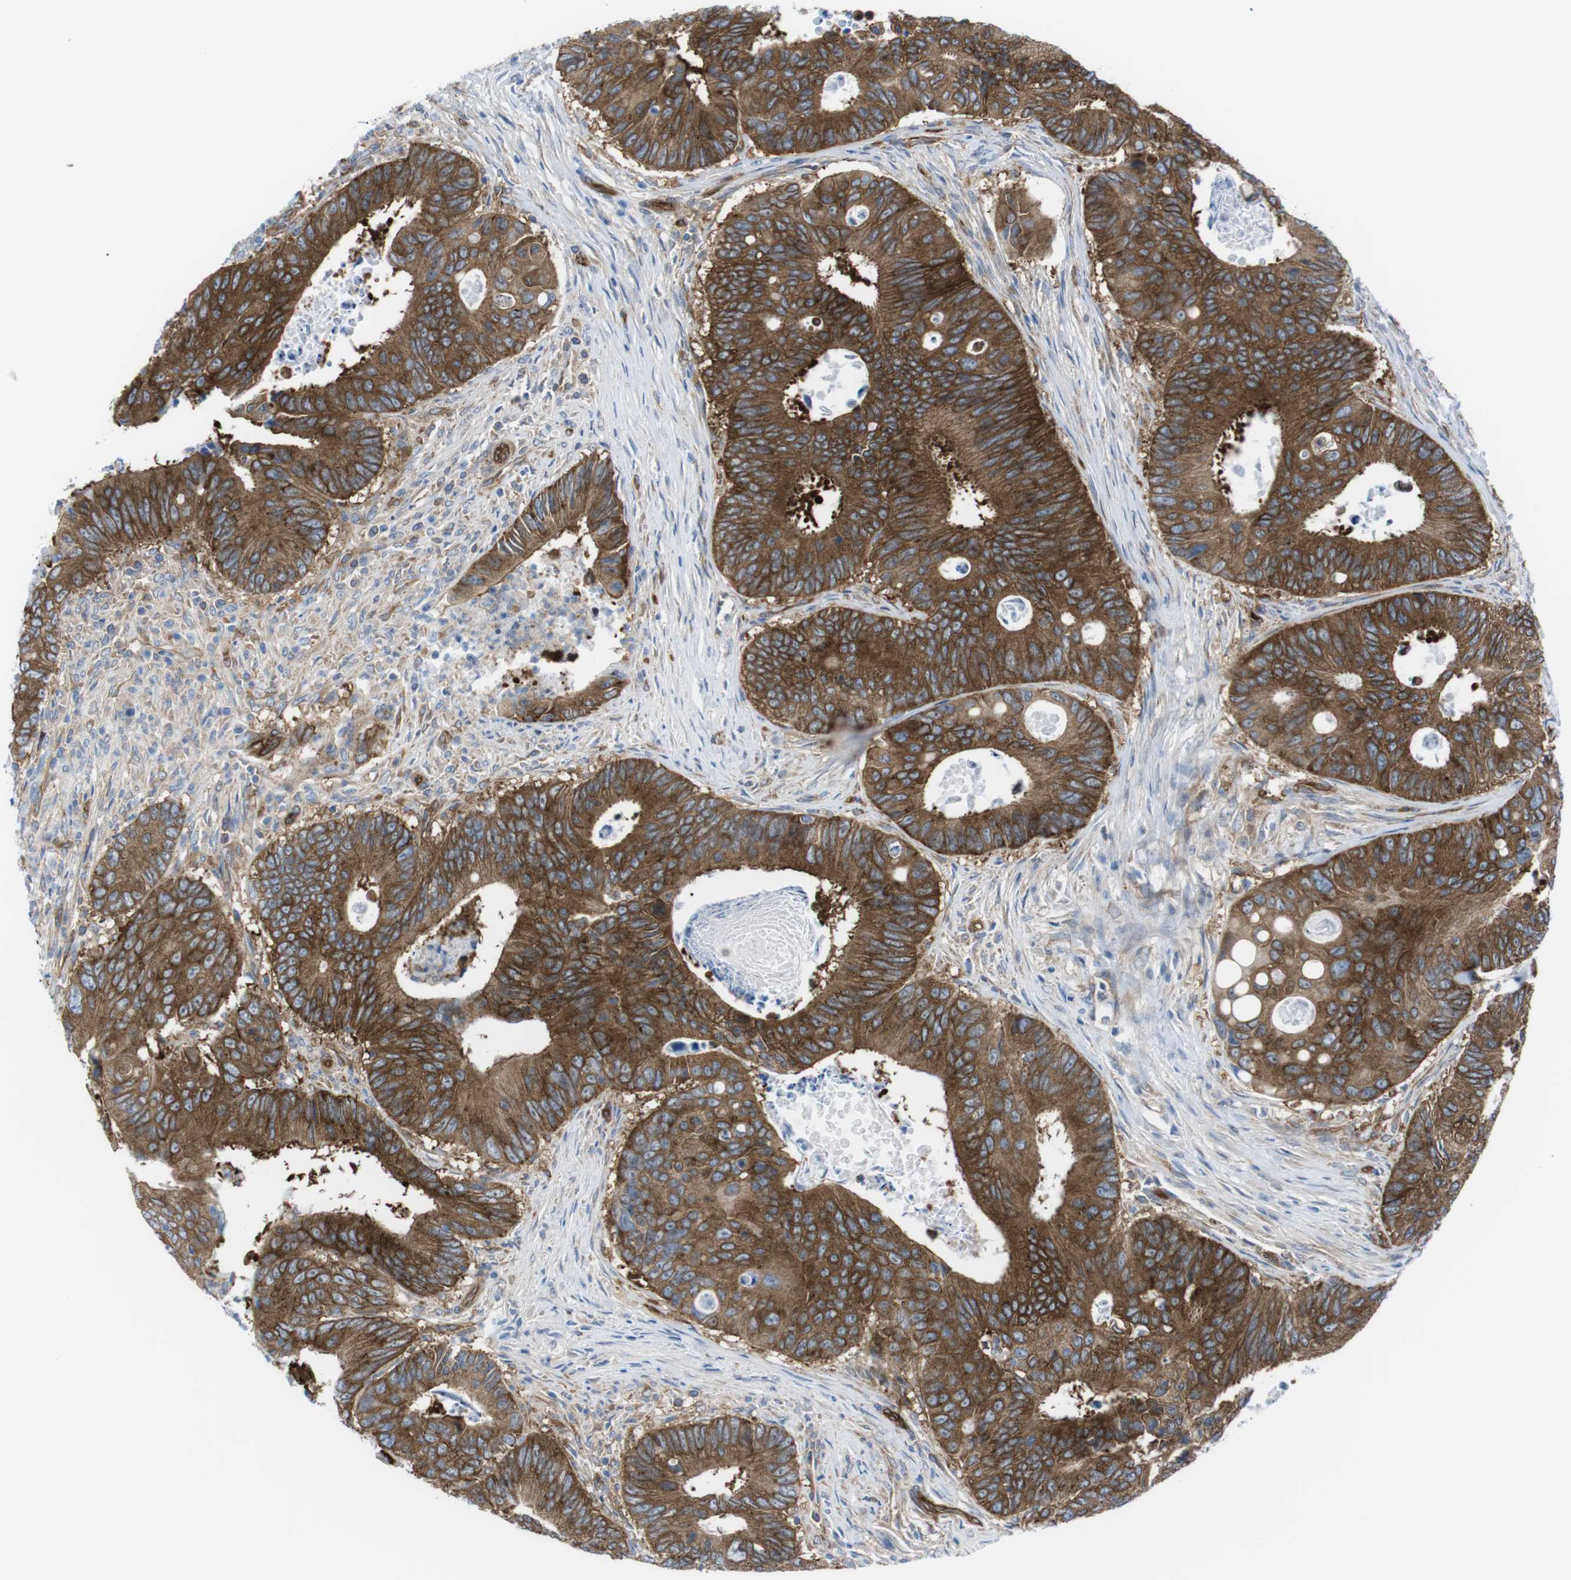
{"staining": {"intensity": "strong", "quantity": ">75%", "location": "cytoplasmic/membranous"}, "tissue": "colorectal cancer", "cell_type": "Tumor cells", "image_type": "cancer", "snomed": [{"axis": "morphology", "description": "Inflammation, NOS"}, {"axis": "morphology", "description": "Adenocarcinoma, NOS"}, {"axis": "topography", "description": "Colon"}], "caption": "Strong cytoplasmic/membranous expression is identified in approximately >75% of tumor cells in adenocarcinoma (colorectal).", "gene": "DIAPH2", "patient": {"sex": "male", "age": 72}}